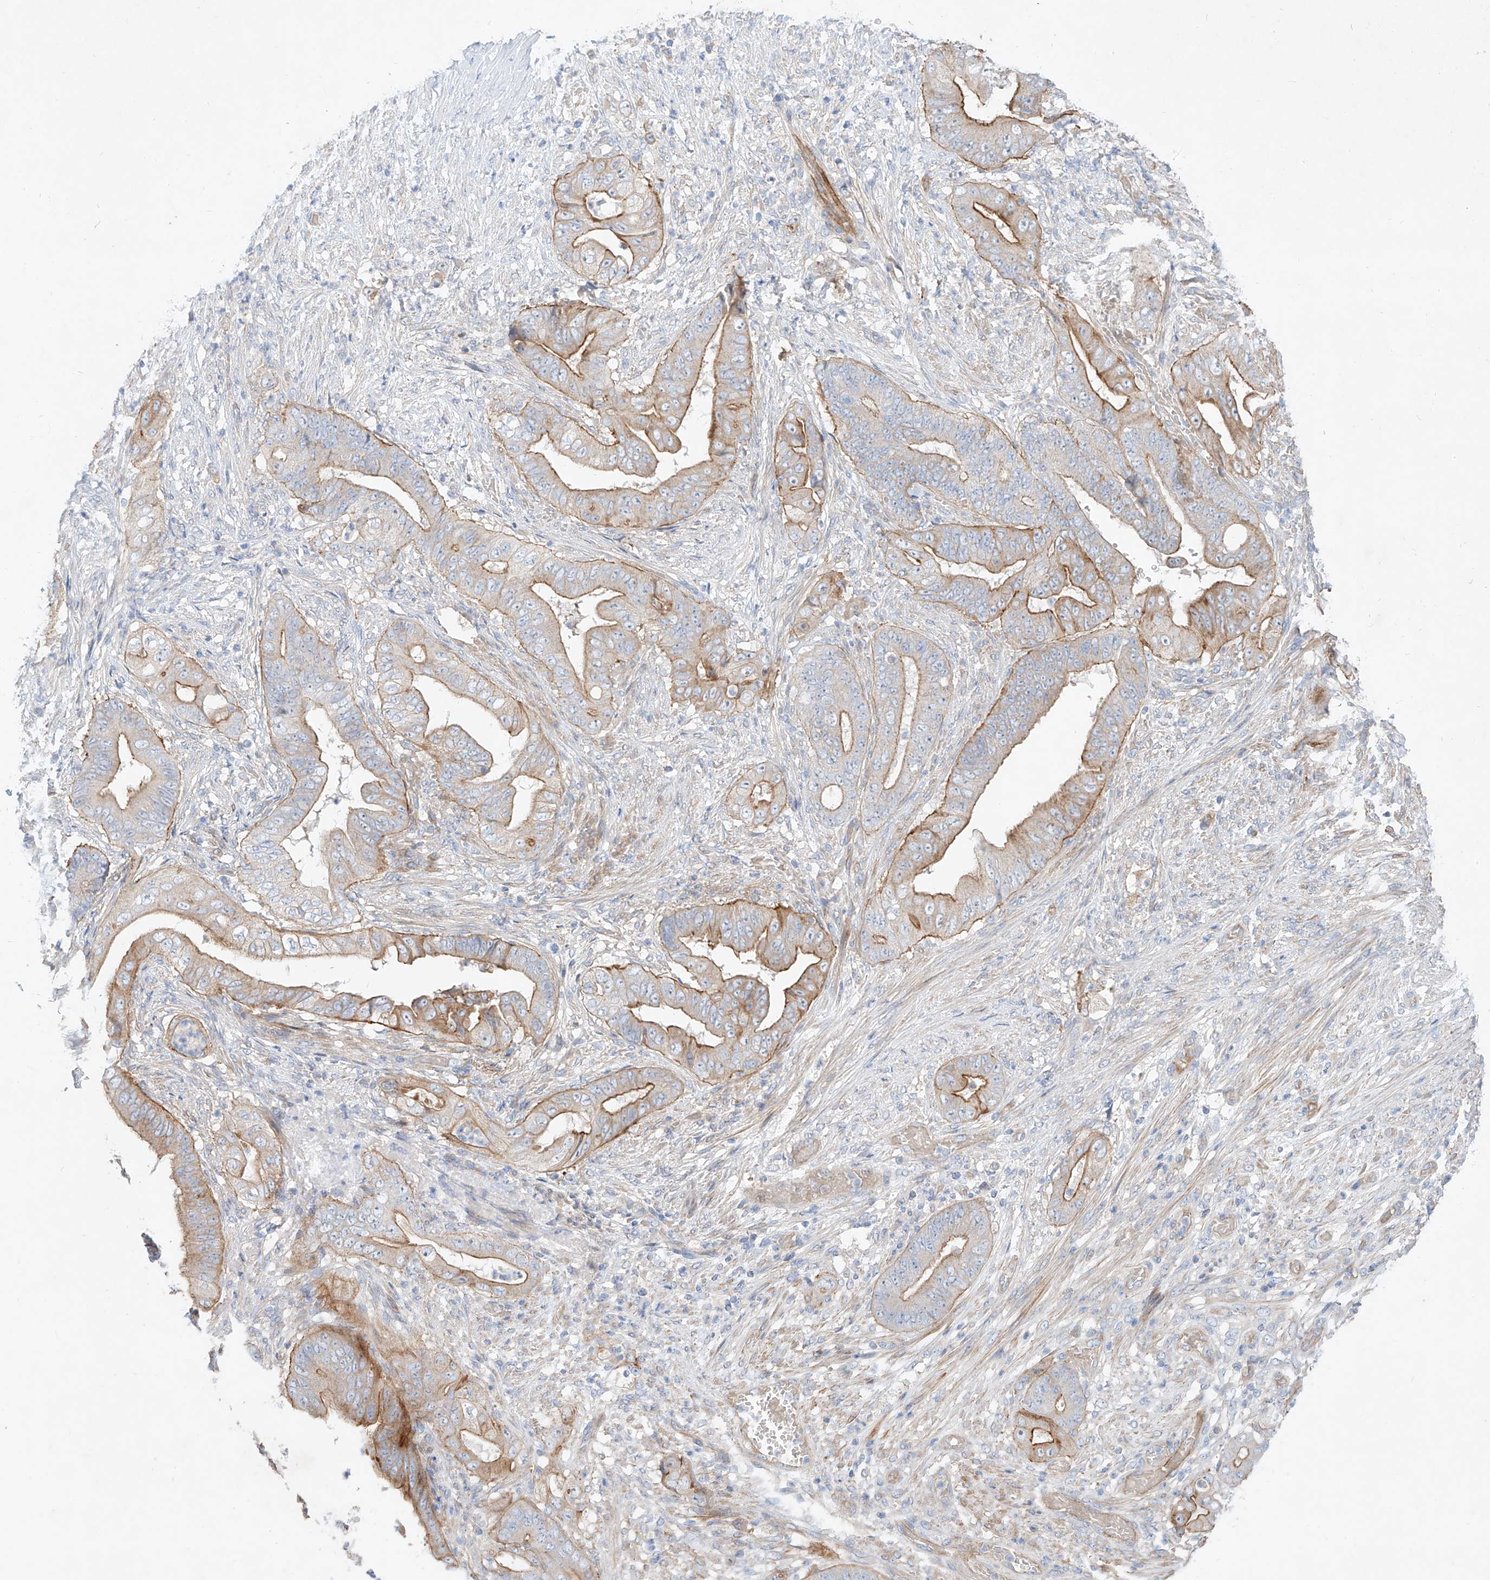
{"staining": {"intensity": "moderate", "quantity": ">75%", "location": "cytoplasmic/membranous"}, "tissue": "stomach cancer", "cell_type": "Tumor cells", "image_type": "cancer", "snomed": [{"axis": "morphology", "description": "Adenocarcinoma, NOS"}, {"axis": "topography", "description": "Stomach"}], "caption": "Immunohistochemical staining of human adenocarcinoma (stomach) demonstrates medium levels of moderate cytoplasmic/membranous protein positivity in approximately >75% of tumor cells. The protein of interest is stained brown, and the nuclei are stained in blue (DAB (3,3'-diaminobenzidine) IHC with brightfield microscopy, high magnification).", "gene": "AJM1", "patient": {"sex": "female", "age": 73}}